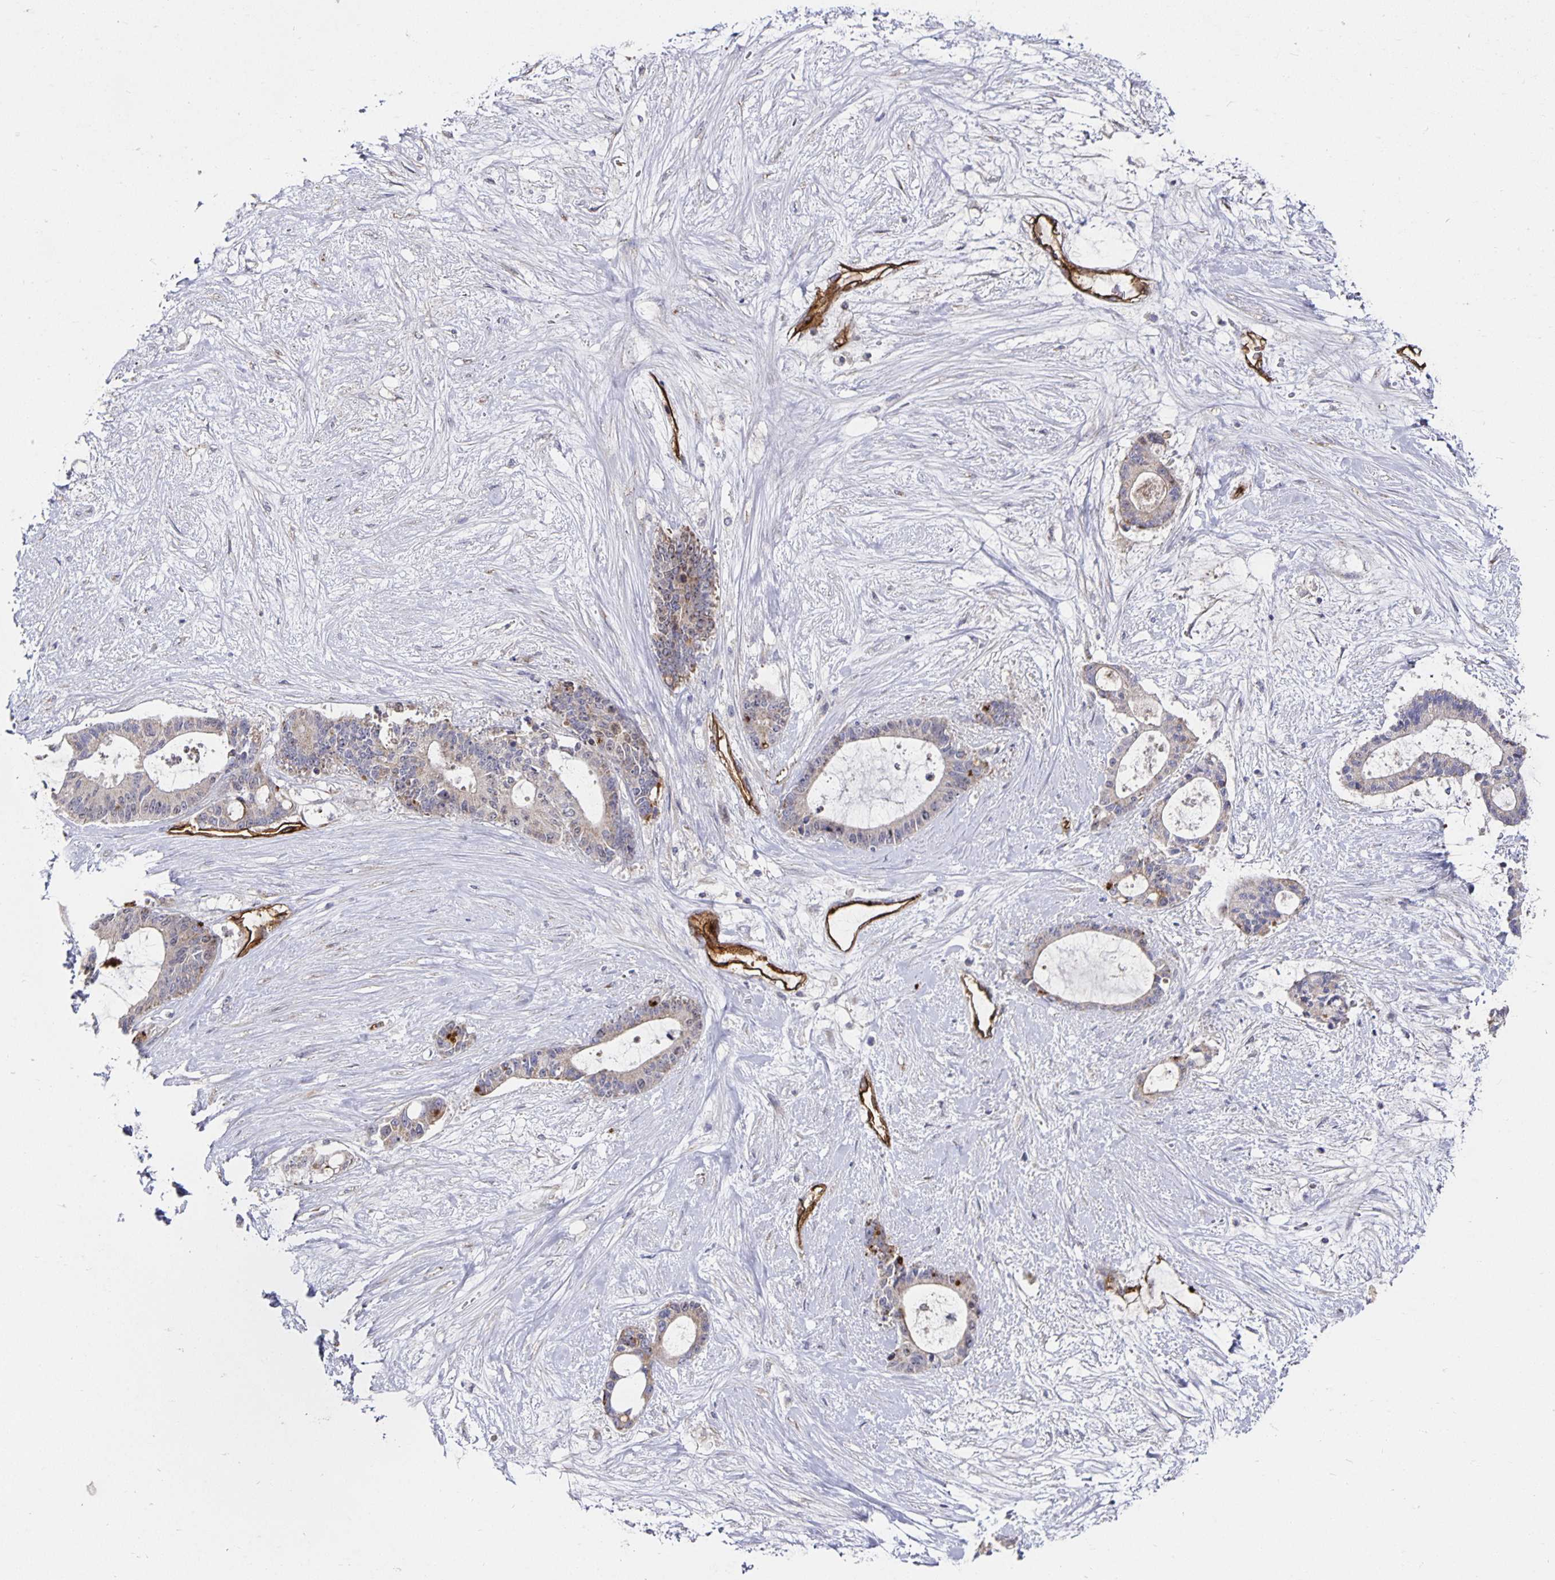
{"staining": {"intensity": "negative", "quantity": "none", "location": "none"}, "tissue": "liver cancer", "cell_type": "Tumor cells", "image_type": "cancer", "snomed": [{"axis": "morphology", "description": "Normal tissue, NOS"}, {"axis": "morphology", "description": "Cholangiocarcinoma"}, {"axis": "topography", "description": "Liver"}, {"axis": "topography", "description": "Peripheral nerve tissue"}], "caption": "Cholangiocarcinoma (liver) was stained to show a protein in brown. There is no significant expression in tumor cells. (DAB (3,3'-diaminobenzidine) immunohistochemistry (IHC) visualized using brightfield microscopy, high magnification).", "gene": "PODXL", "patient": {"sex": "female", "age": 73}}